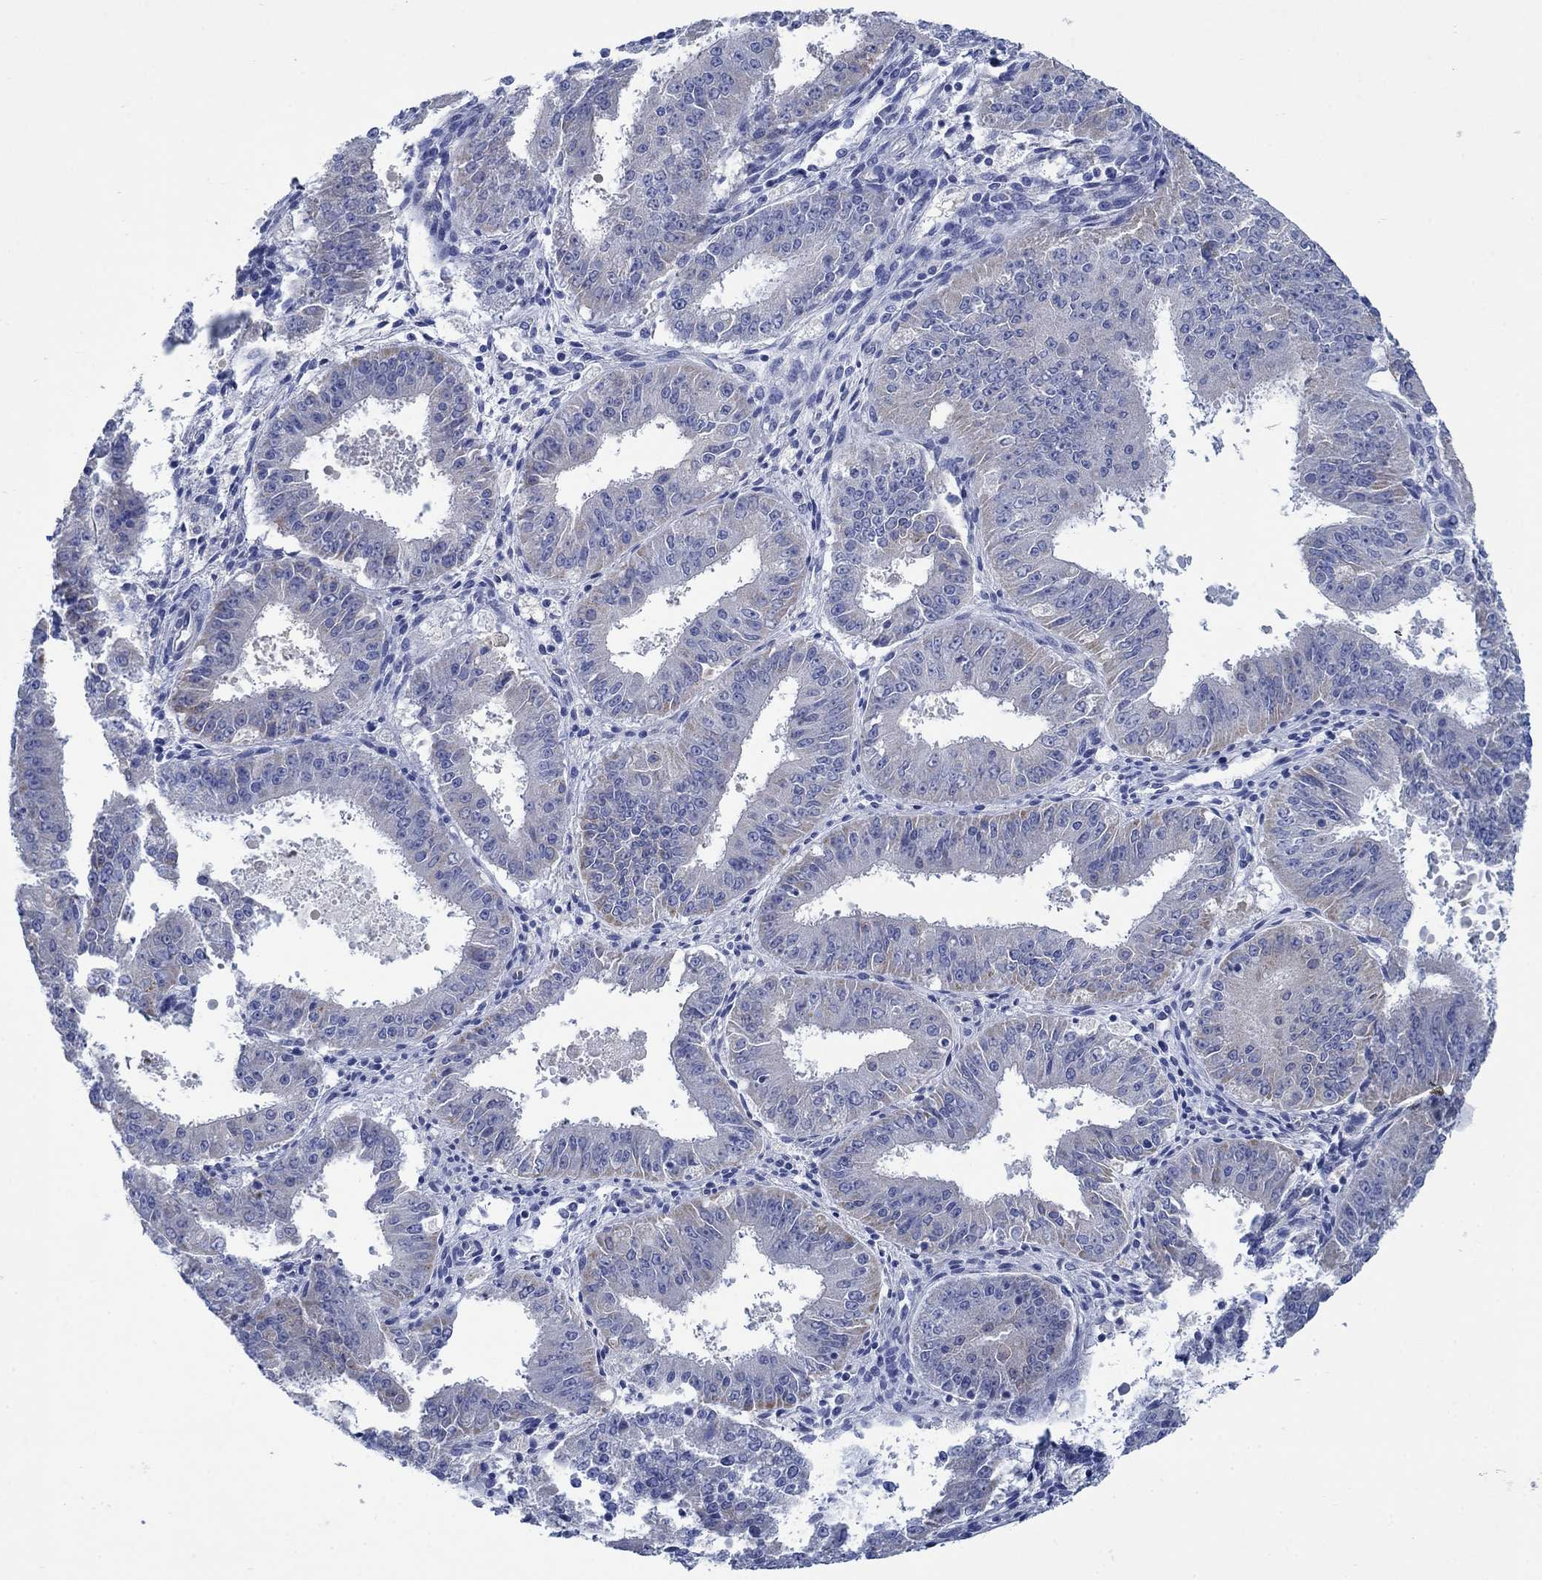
{"staining": {"intensity": "weak", "quantity": "<25%", "location": "cytoplasmic/membranous"}, "tissue": "ovarian cancer", "cell_type": "Tumor cells", "image_type": "cancer", "snomed": [{"axis": "morphology", "description": "Carcinoma, endometroid"}, {"axis": "topography", "description": "Ovary"}], "caption": "There is no significant positivity in tumor cells of ovarian cancer (endometroid carcinoma). (DAB immunohistochemistry (IHC) with hematoxylin counter stain).", "gene": "TRIM16", "patient": {"sex": "female", "age": 42}}